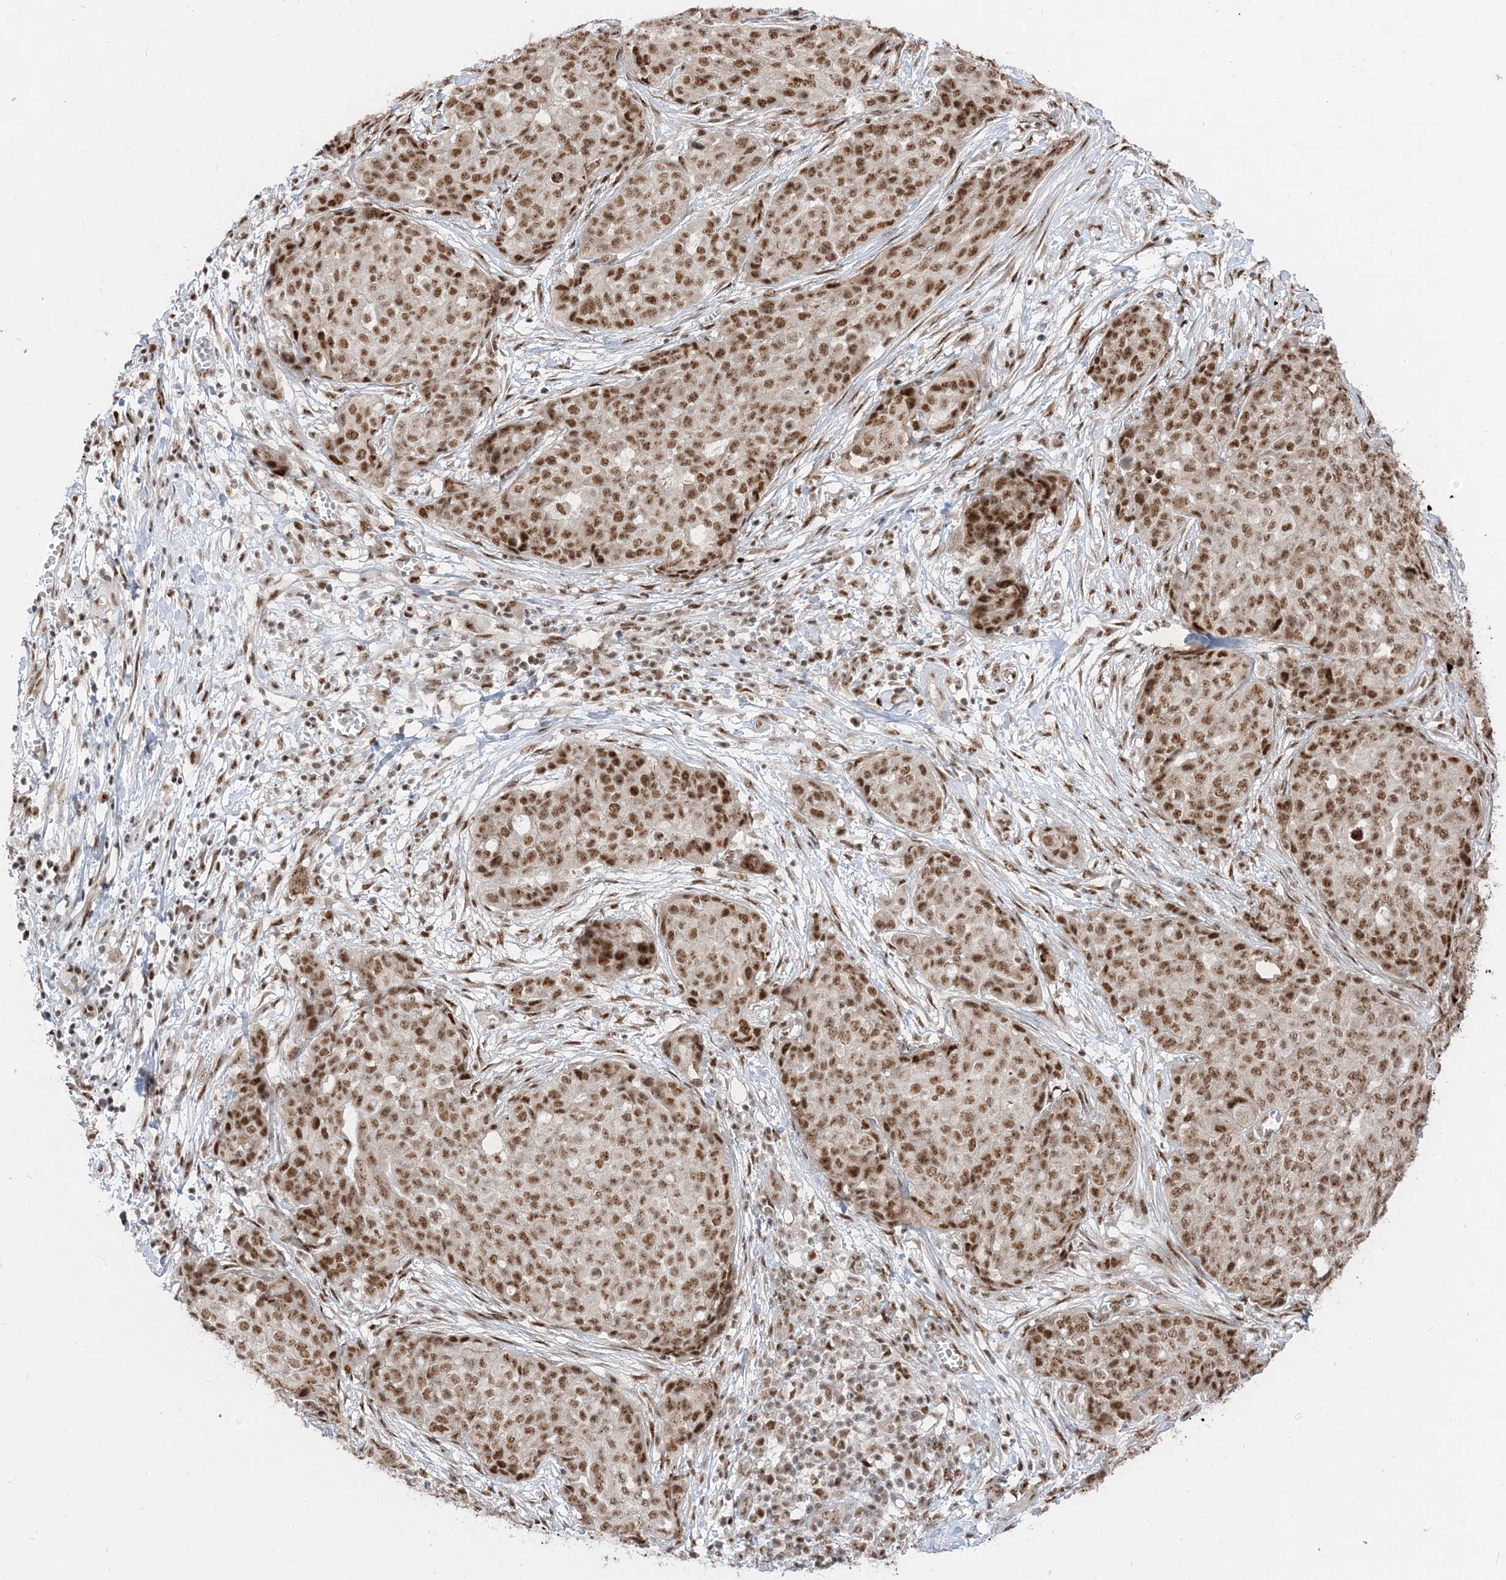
{"staining": {"intensity": "moderate", "quantity": ">75%", "location": "nuclear"}, "tissue": "ovarian cancer", "cell_type": "Tumor cells", "image_type": "cancer", "snomed": [{"axis": "morphology", "description": "Cystadenocarcinoma, serous, NOS"}, {"axis": "topography", "description": "Soft tissue"}, {"axis": "topography", "description": "Ovary"}], "caption": "The photomicrograph demonstrates immunohistochemical staining of ovarian cancer (serous cystadenocarcinoma). There is moderate nuclear positivity is identified in about >75% of tumor cells.", "gene": "ARGLU1", "patient": {"sex": "female", "age": 57}}